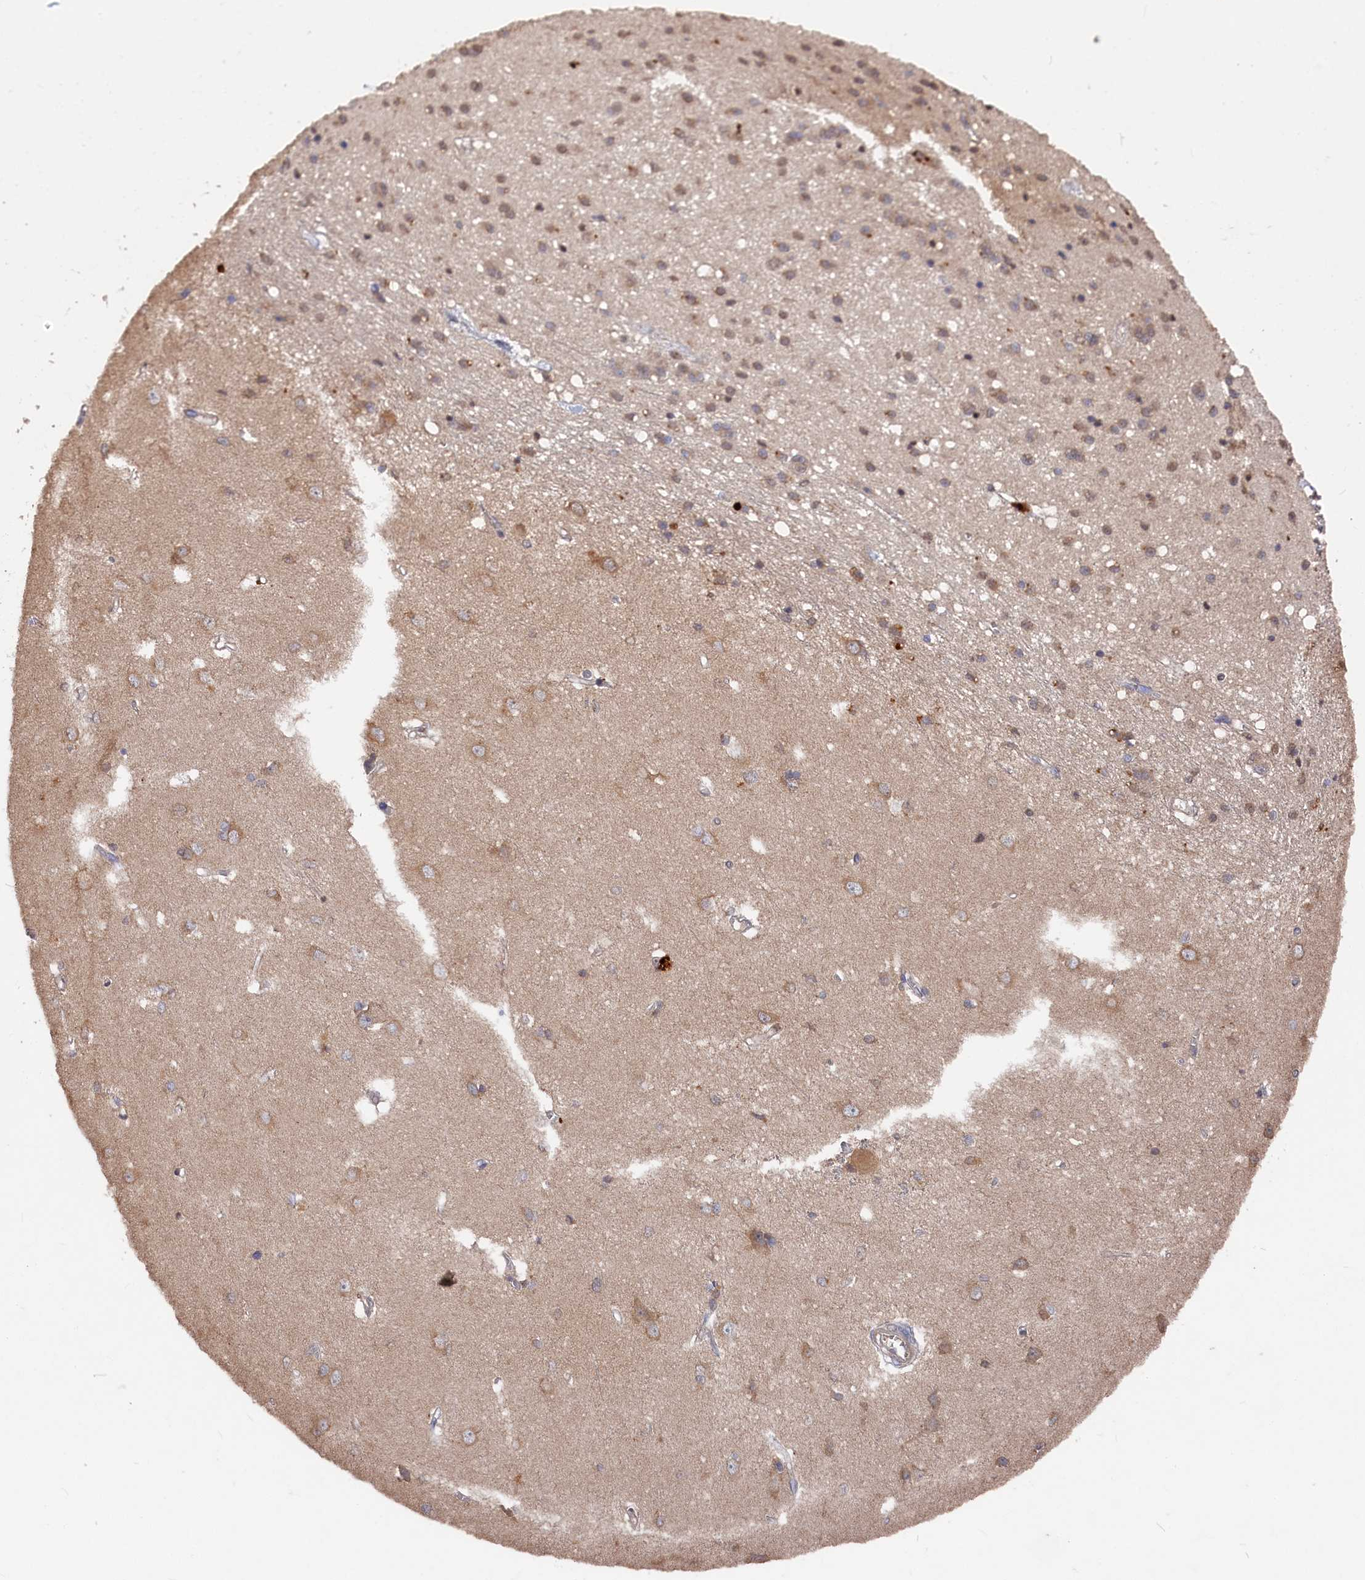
{"staining": {"intensity": "weak", "quantity": "<25%", "location": "cytoplasmic/membranous"}, "tissue": "caudate", "cell_type": "Glial cells", "image_type": "normal", "snomed": [{"axis": "morphology", "description": "Normal tissue, NOS"}, {"axis": "topography", "description": "Lateral ventricle wall"}], "caption": "Immunohistochemical staining of benign caudate displays no significant staining in glial cells. Nuclei are stained in blue.", "gene": "DHRS11", "patient": {"sex": "male", "age": 37}}